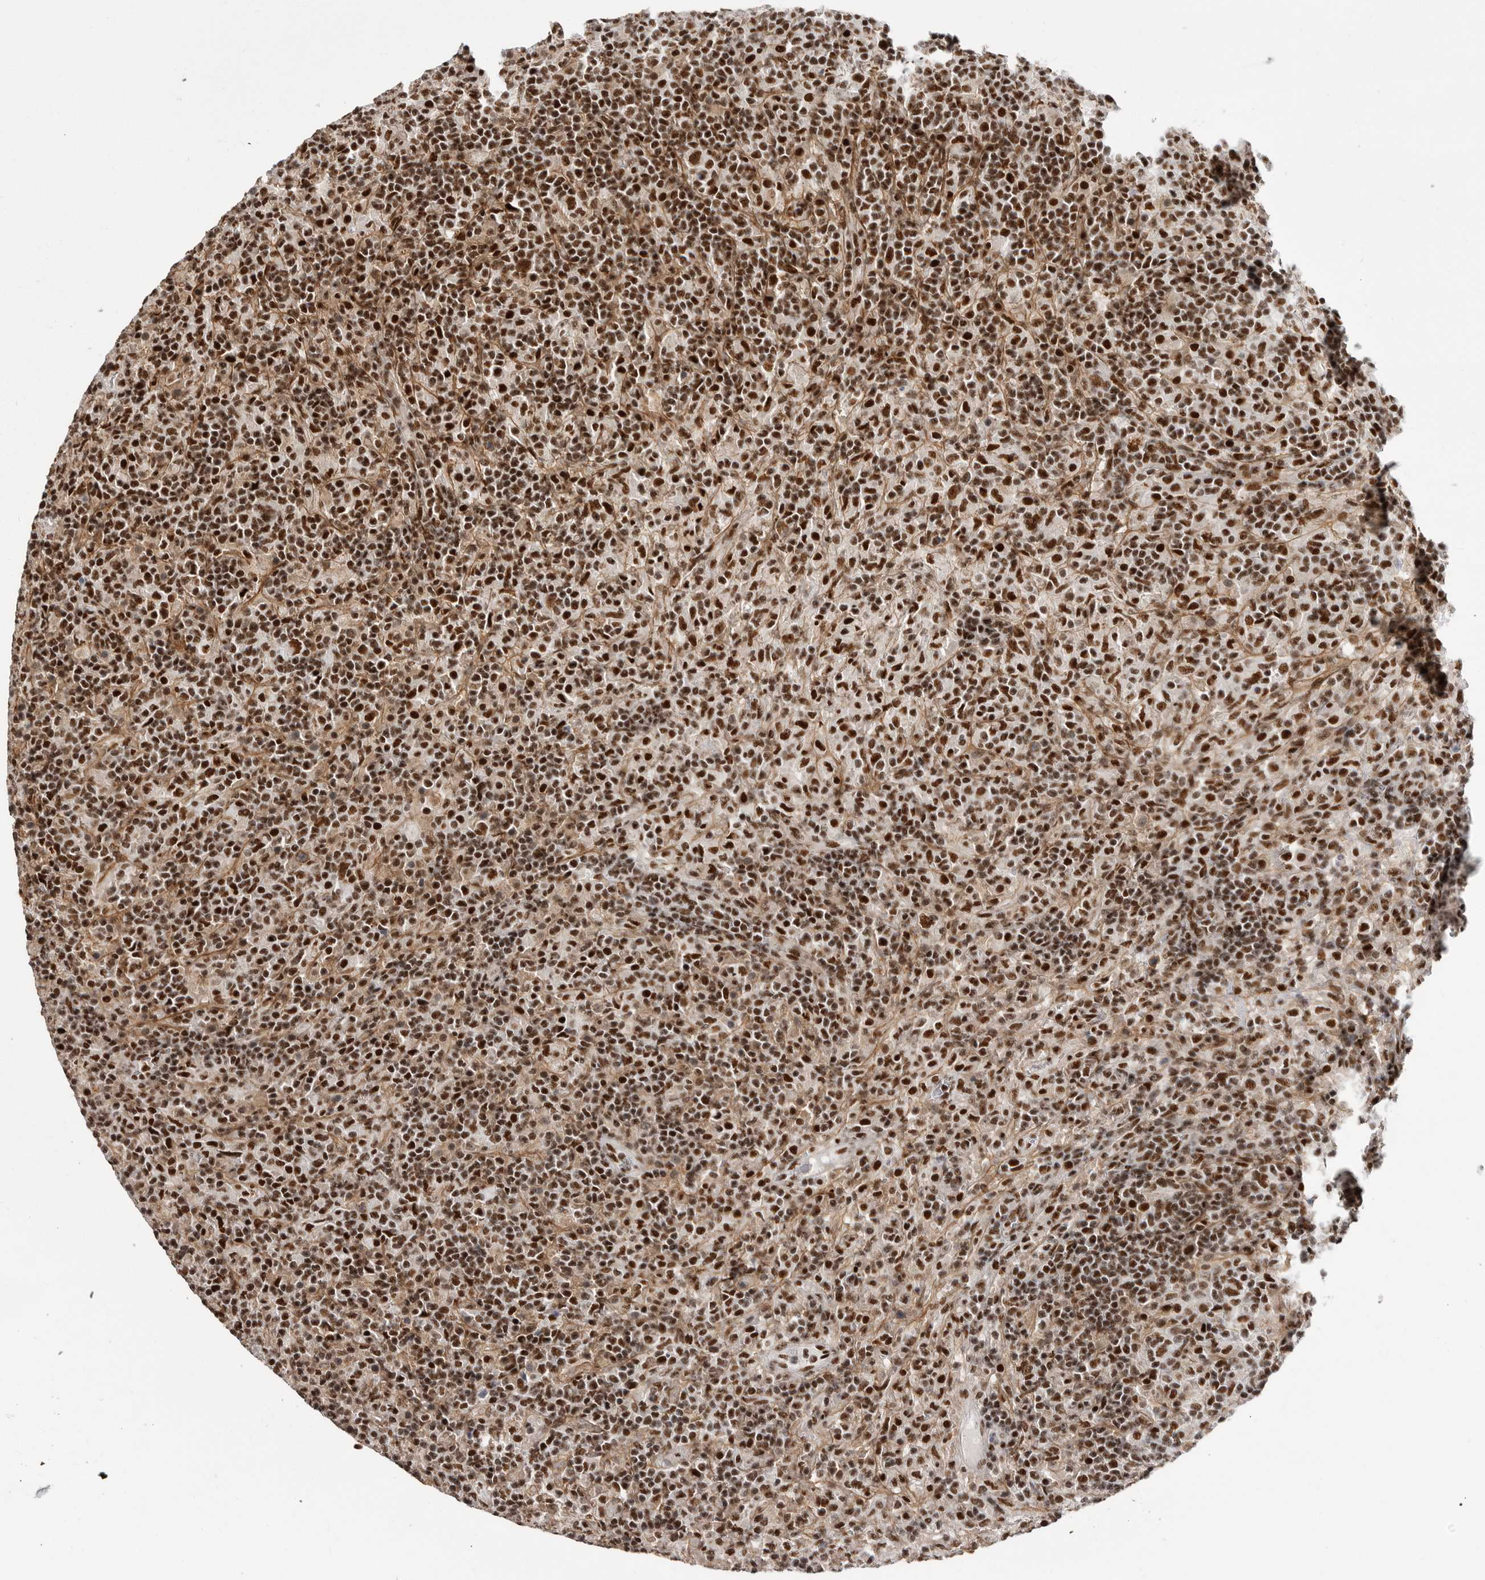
{"staining": {"intensity": "strong", "quantity": ">75%", "location": "nuclear"}, "tissue": "lymphoma", "cell_type": "Tumor cells", "image_type": "cancer", "snomed": [{"axis": "morphology", "description": "Hodgkin's disease, NOS"}, {"axis": "topography", "description": "Lymph node"}], "caption": "Immunohistochemistry photomicrograph of neoplastic tissue: Hodgkin's disease stained using immunohistochemistry (IHC) shows high levels of strong protein expression localized specifically in the nuclear of tumor cells, appearing as a nuclear brown color.", "gene": "PPP1R8", "patient": {"sex": "male", "age": 70}}